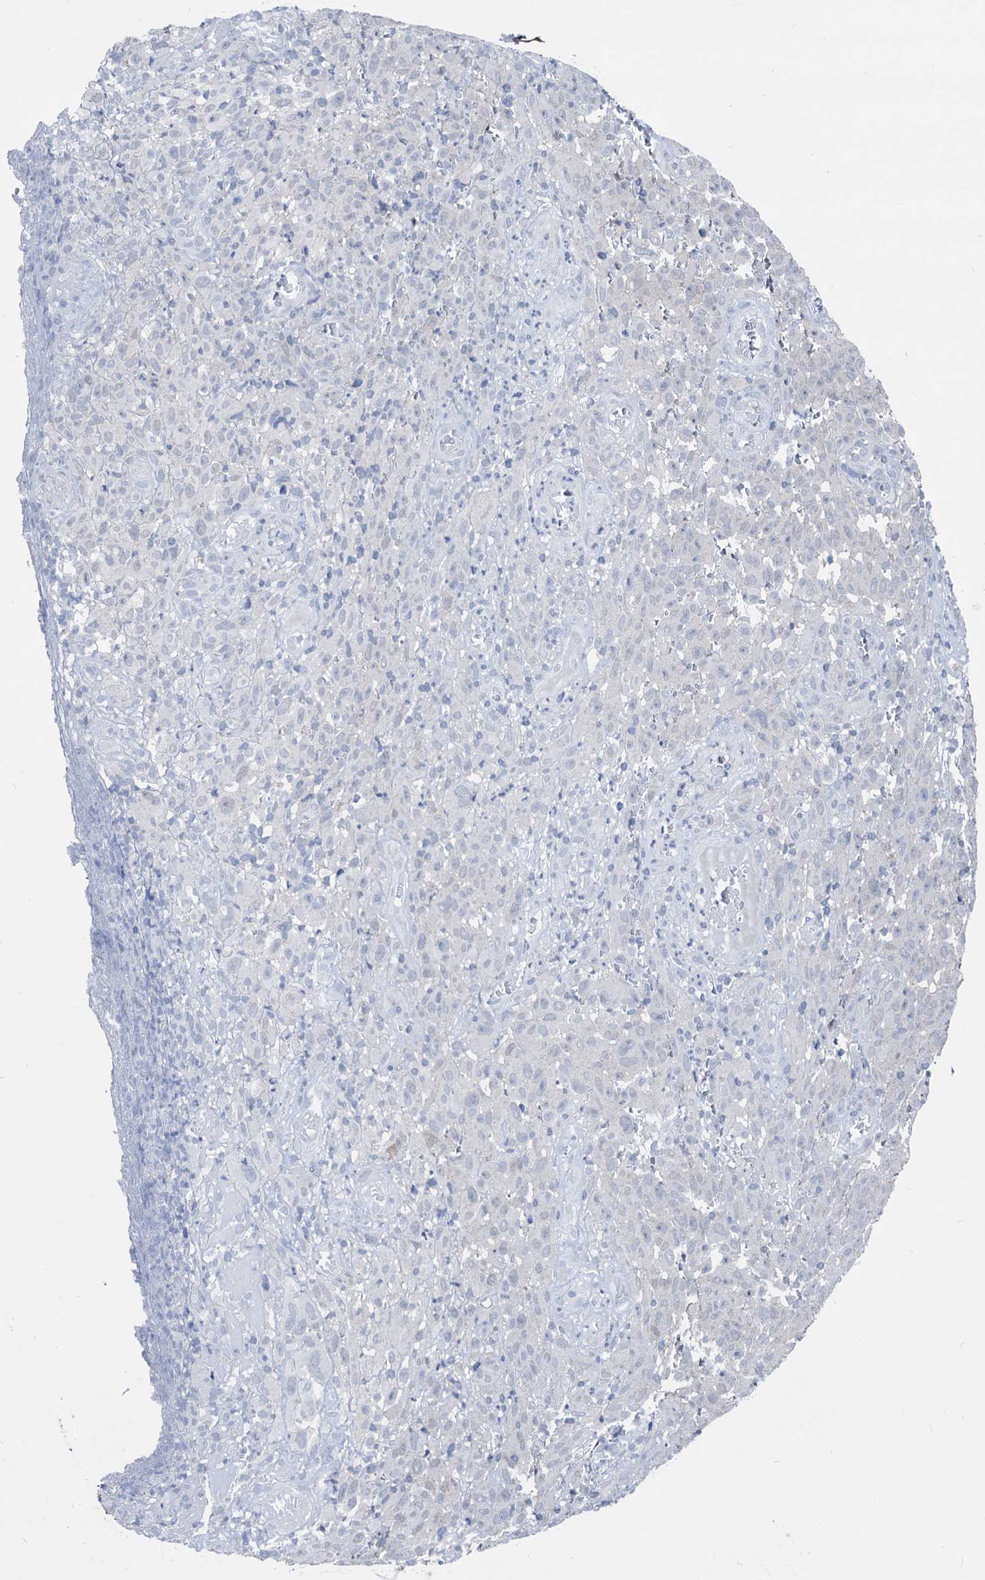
{"staining": {"intensity": "negative", "quantity": "none", "location": "none"}, "tissue": "melanoma", "cell_type": "Tumor cells", "image_type": "cancer", "snomed": [{"axis": "morphology", "description": "Malignant melanoma, NOS"}, {"axis": "topography", "description": "Skin"}], "caption": "Immunohistochemical staining of human melanoma demonstrates no significant expression in tumor cells. (Brightfield microscopy of DAB (3,3'-diaminobenzidine) IHC at high magnification).", "gene": "GLO1", "patient": {"sex": "female", "age": 82}}